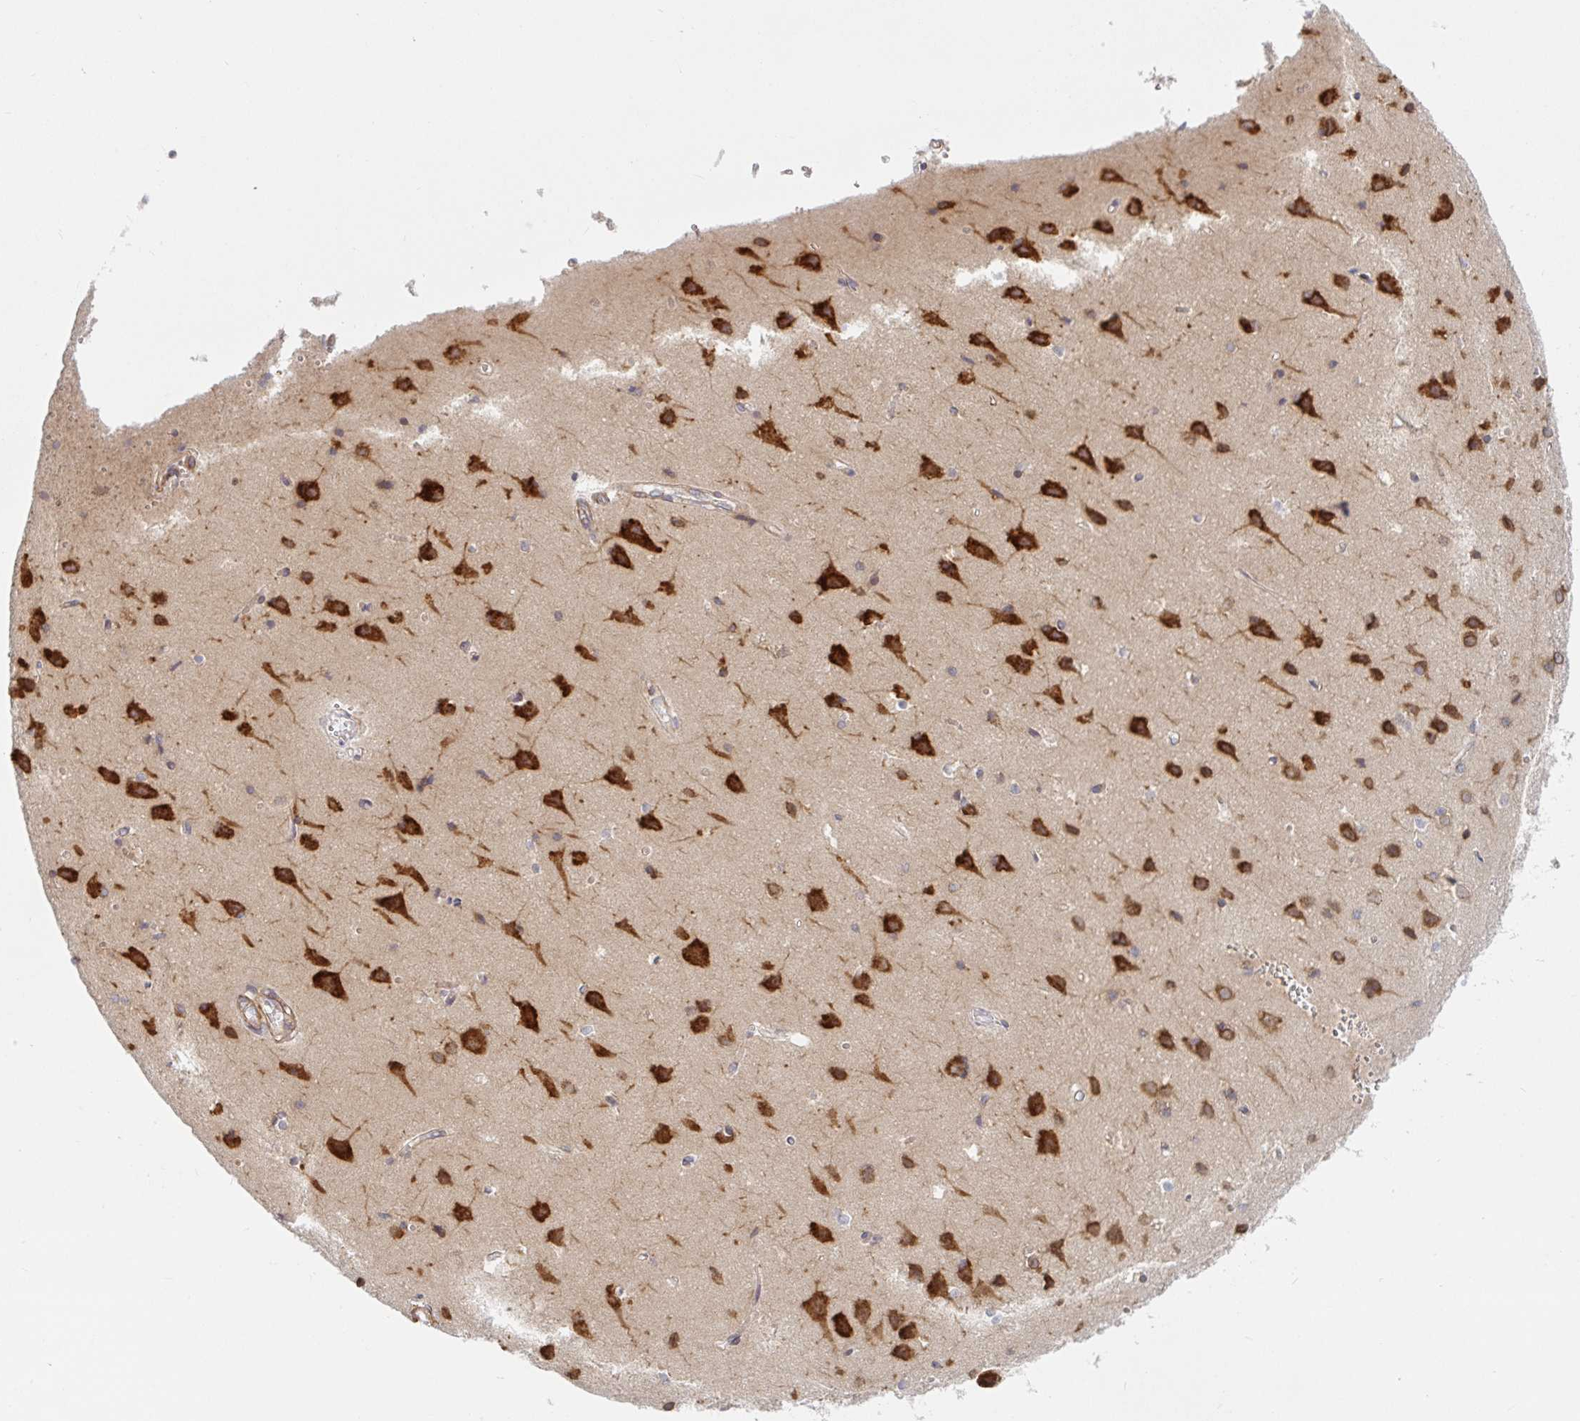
{"staining": {"intensity": "negative", "quantity": "none", "location": "none"}, "tissue": "cerebral cortex", "cell_type": "Endothelial cells", "image_type": "normal", "snomed": [{"axis": "morphology", "description": "Normal tissue, NOS"}, {"axis": "topography", "description": "Cerebral cortex"}], "caption": "Immunohistochemistry histopathology image of normal cerebral cortex: cerebral cortex stained with DAB exhibits no significant protein expression in endothelial cells. (DAB IHC with hematoxylin counter stain).", "gene": "LARP1", "patient": {"sex": "male", "age": 37}}